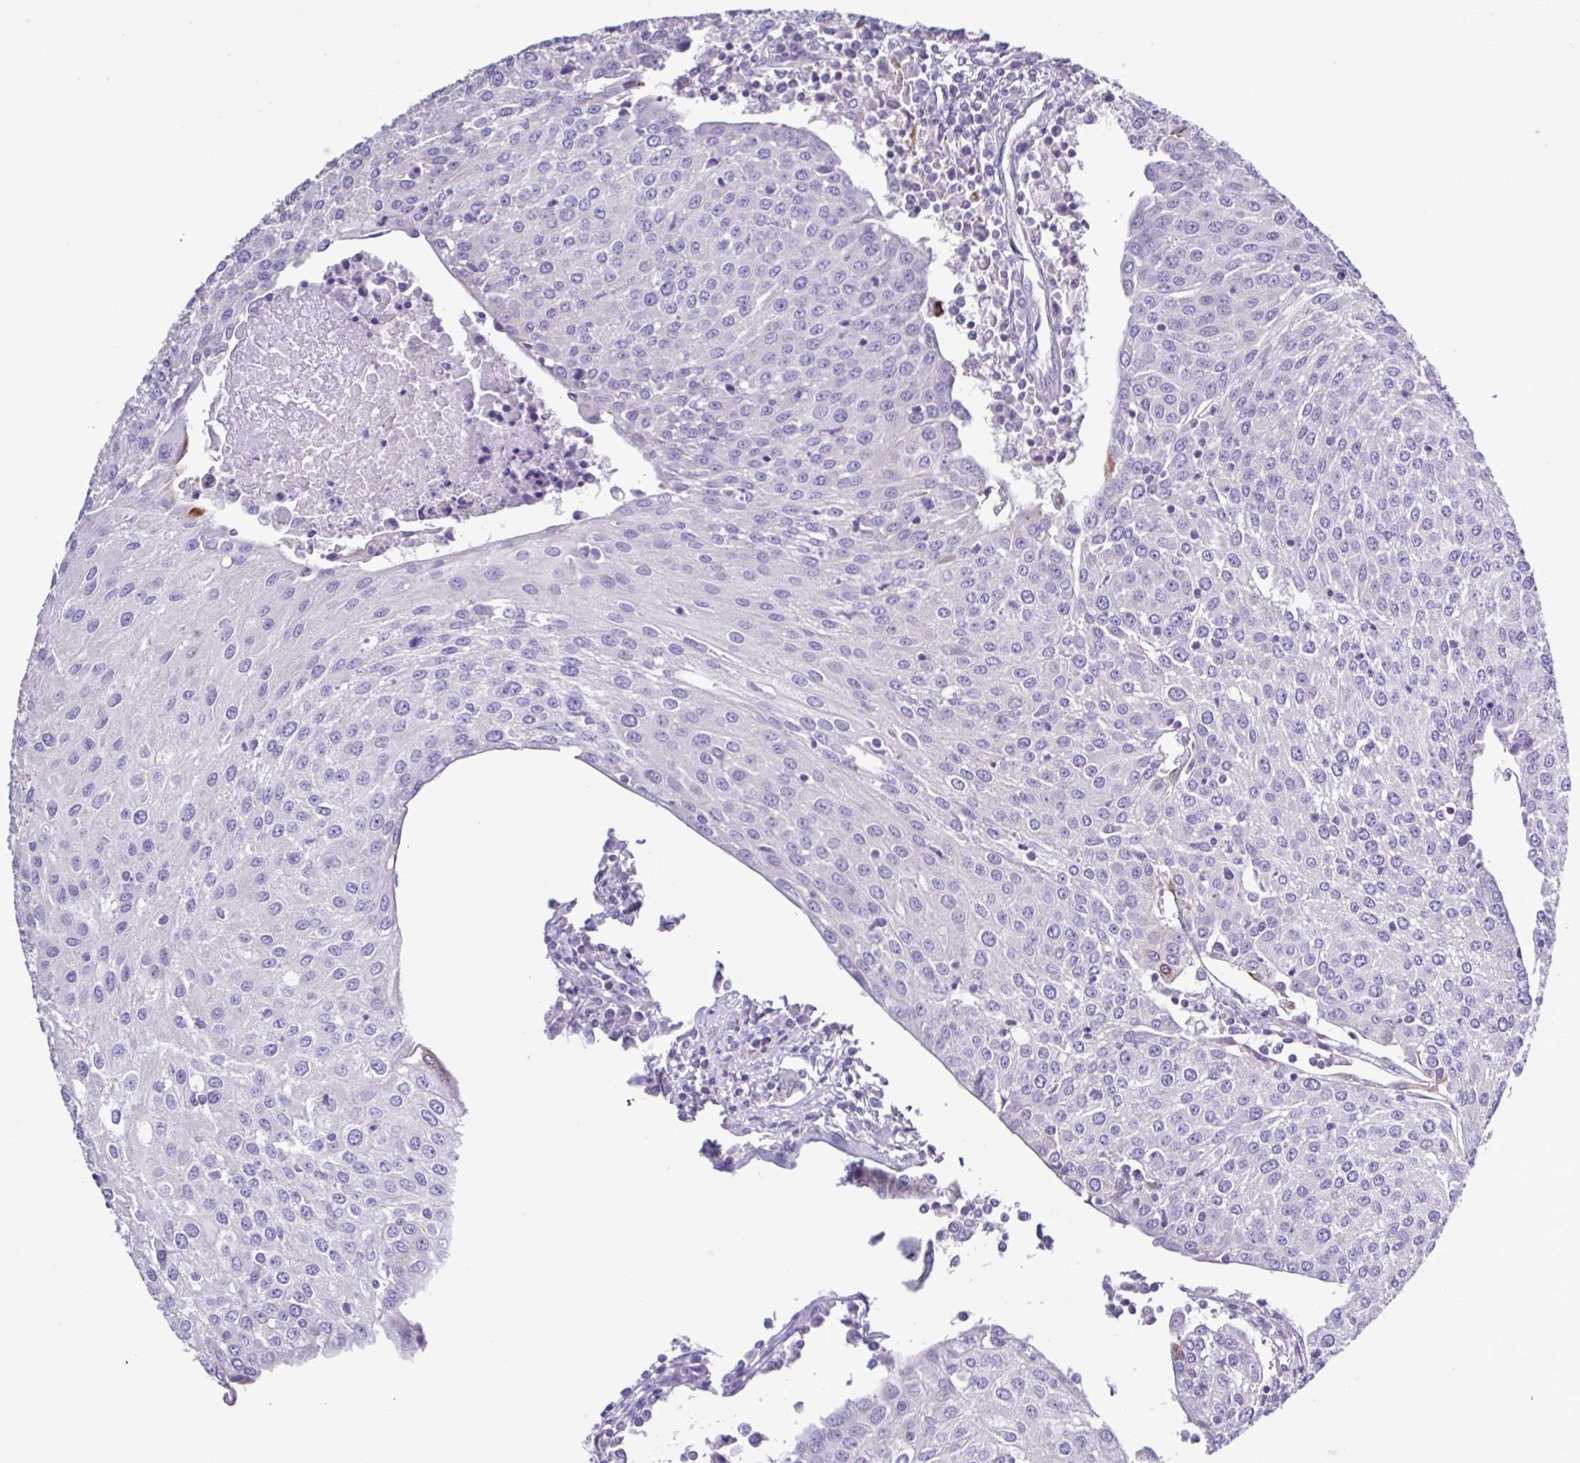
{"staining": {"intensity": "negative", "quantity": "none", "location": "none"}, "tissue": "urothelial cancer", "cell_type": "Tumor cells", "image_type": "cancer", "snomed": [{"axis": "morphology", "description": "Urothelial carcinoma, High grade"}, {"axis": "topography", "description": "Urinary bladder"}], "caption": "Human high-grade urothelial carcinoma stained for a protein using immunohistochemistry displays no staining in tumor cells.", "gene": "PLA2G4E", "patient": {"sex": "female", "age": 85}}